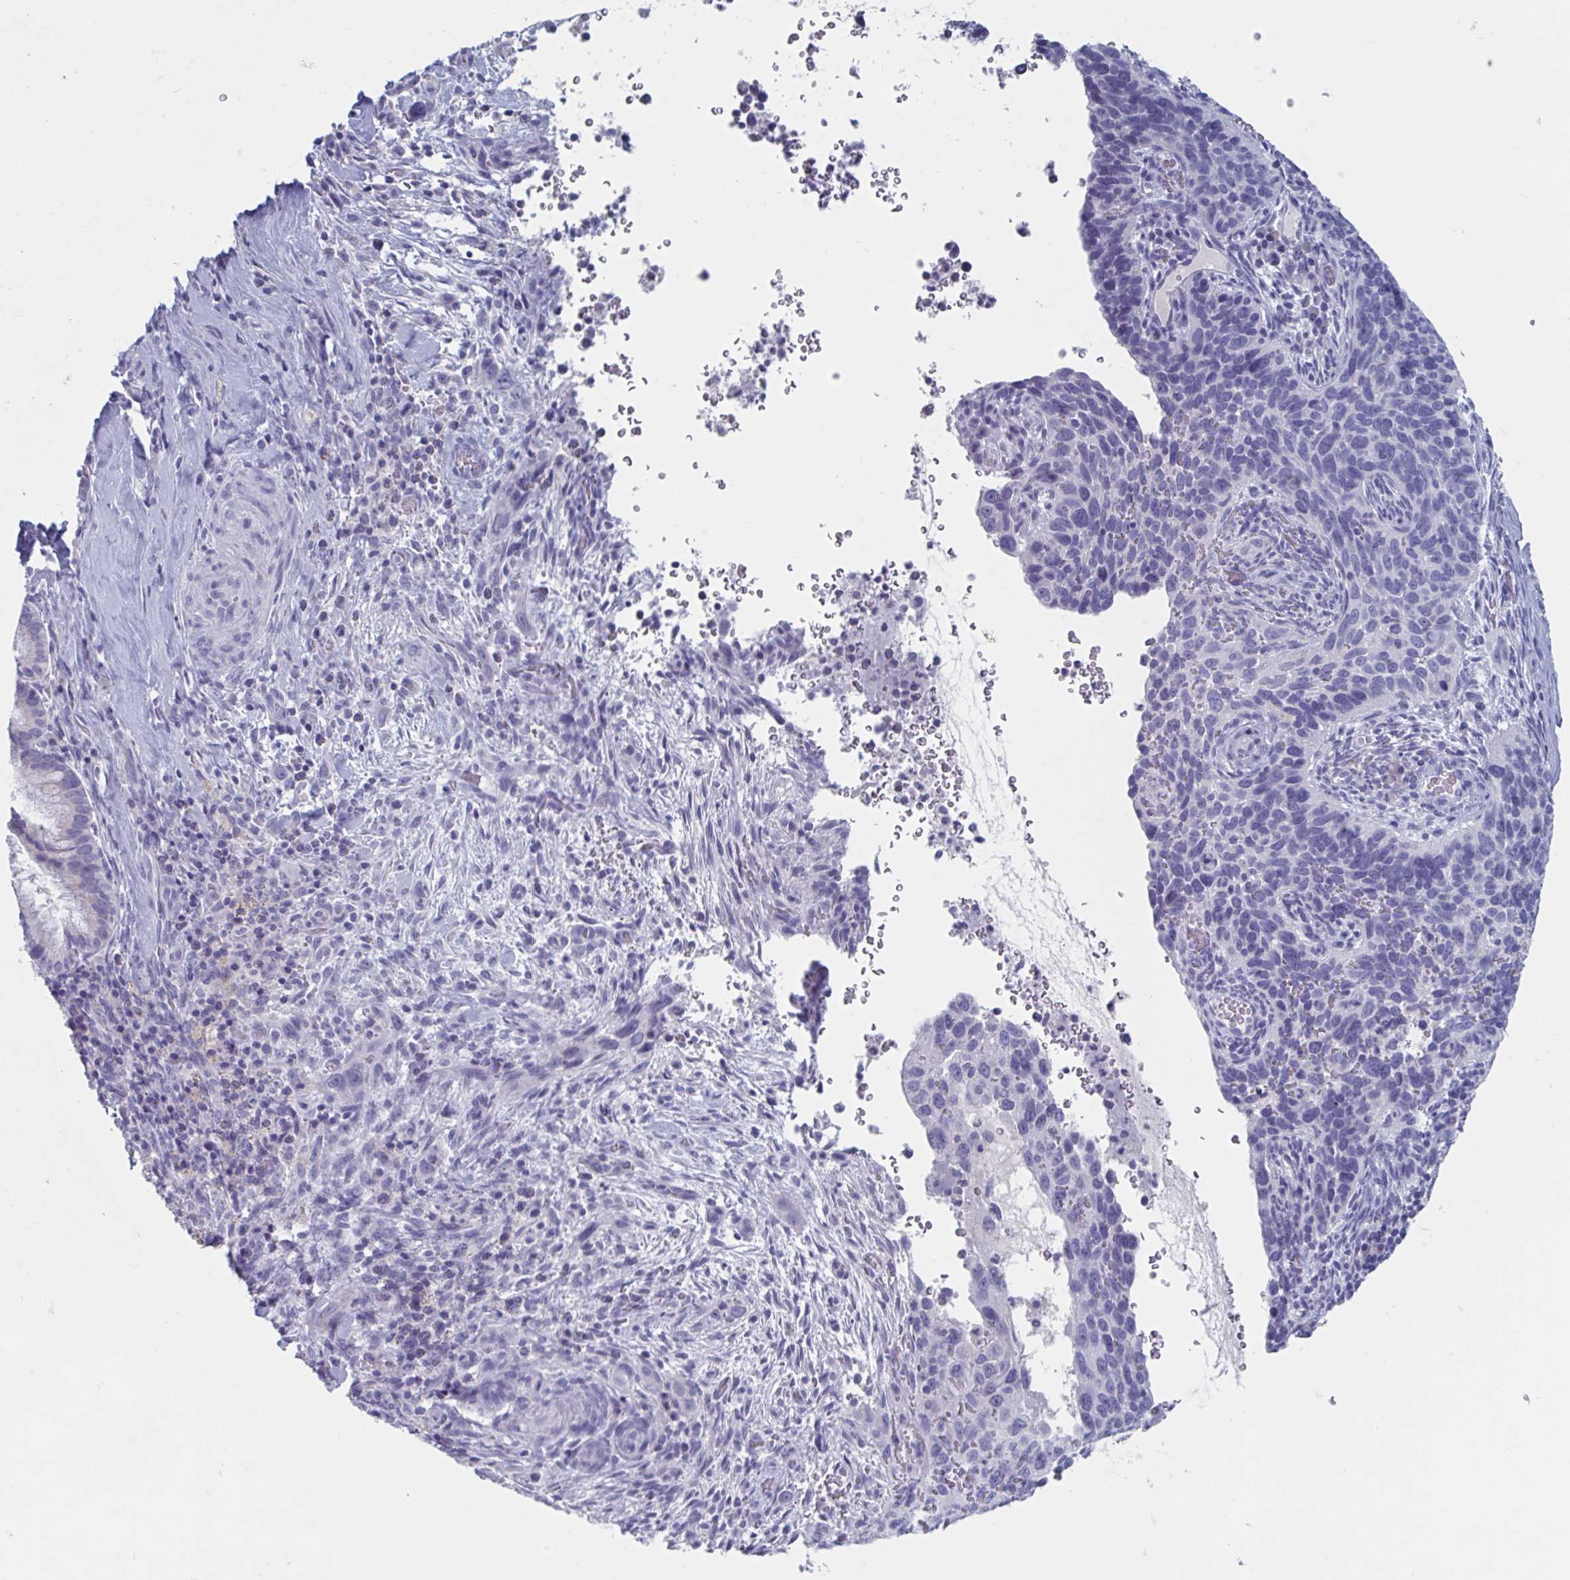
{"staining": {"intensity": "negative", "quantity": "none", "location": "none"}, "tissue": "cervical cancer", "cell_type": "Tumor cells", "image_type": "cancer", "snomed": [{"axis": "morphology", "description": "Squamous cell carcinoma, NOS"}, {"axis": "topography", "description": "Cervix"}], "caption": "High power microscopy image of an immunohistochemistry (IHC) image of cervical cancer (squamous cell carcinoma), revealing no significant staining in tumor cells.", "gene": "NDUFC2", "patient": {"sex": "female", "age": 51}}